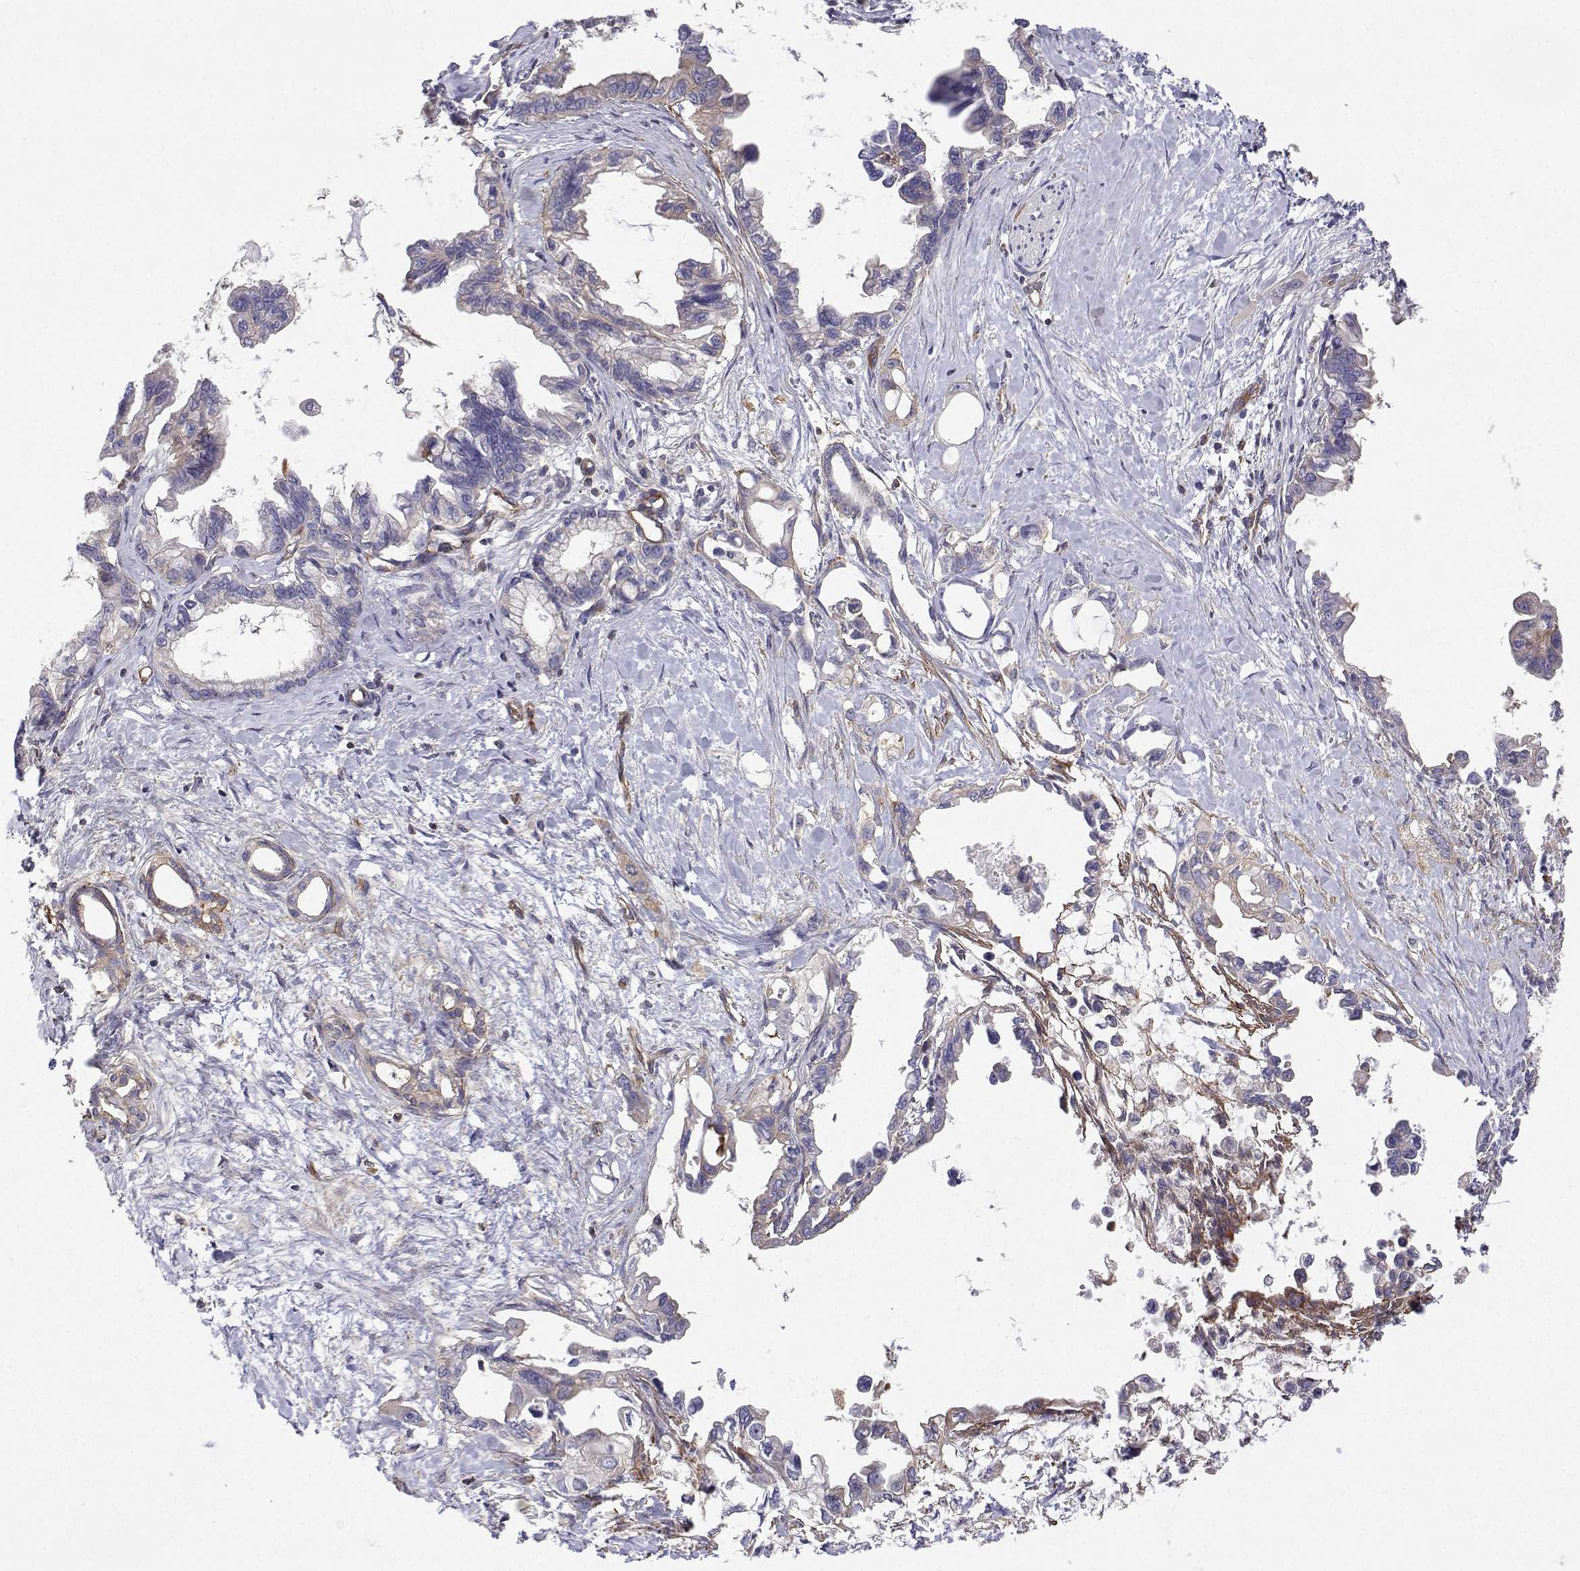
{"staining": {"intensity": "negative", "quantity": "none", "location": "none"}, "tissue": "pancreatic cancer", "cell_type": "Tumor cells", "image_type": "cancer", "snomed": [{"axis": "morphology", "description": "Adenocarcinoma, NOS"}, {"axis": "topography", "description": "Pancreas"}], "caption": "A histopathology image of pancreatic adenocarcinoma stained for a protein demonstrates no brown staining in tumor cells. Brightfield microscopy of IHC stained with DAB (brown) and hematoxylin (blue), captured at high magnification.", "gene": "MYH9", "patient": {"sex": "male", "age": 61}}